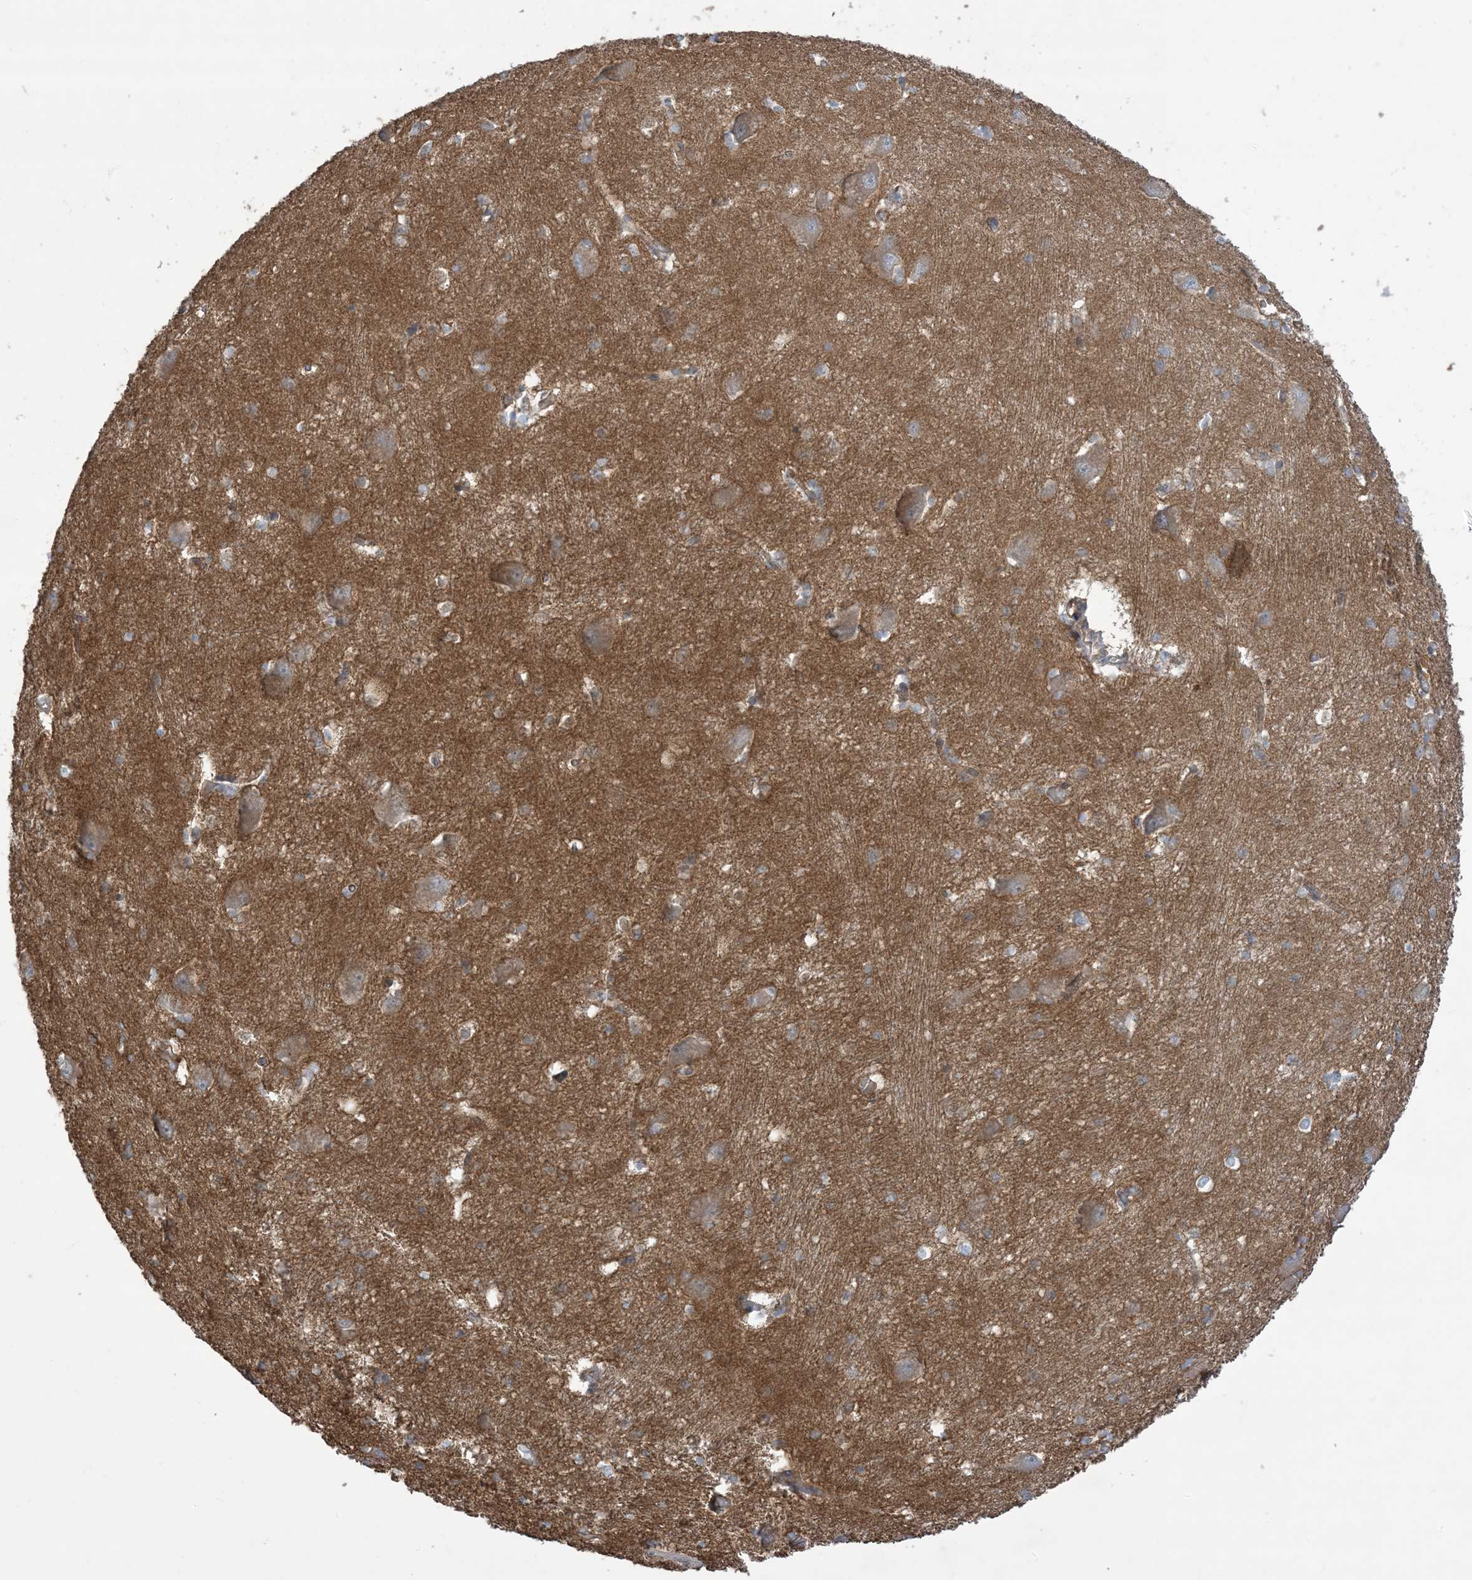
{"staining": {"intensity": "moderate", "quantity": "<25%", "location": "cytoplasmic/membranous"}, "tissue": "caudate", "cell_type": "Glial cells", "image_type": "normal", "snomed": [{"axis": "morphology", "description": "Normal tissue, NOS"}, {"axis": "topography", "description": "Lateral ventricle wall"}], "caption": "Moderate cytoplasmic/membranous positivity is identified in approximately <25% of glial cells in benign caudate.", "gene": "CCNY", "patient": {"sex": "male", "age": 37}}